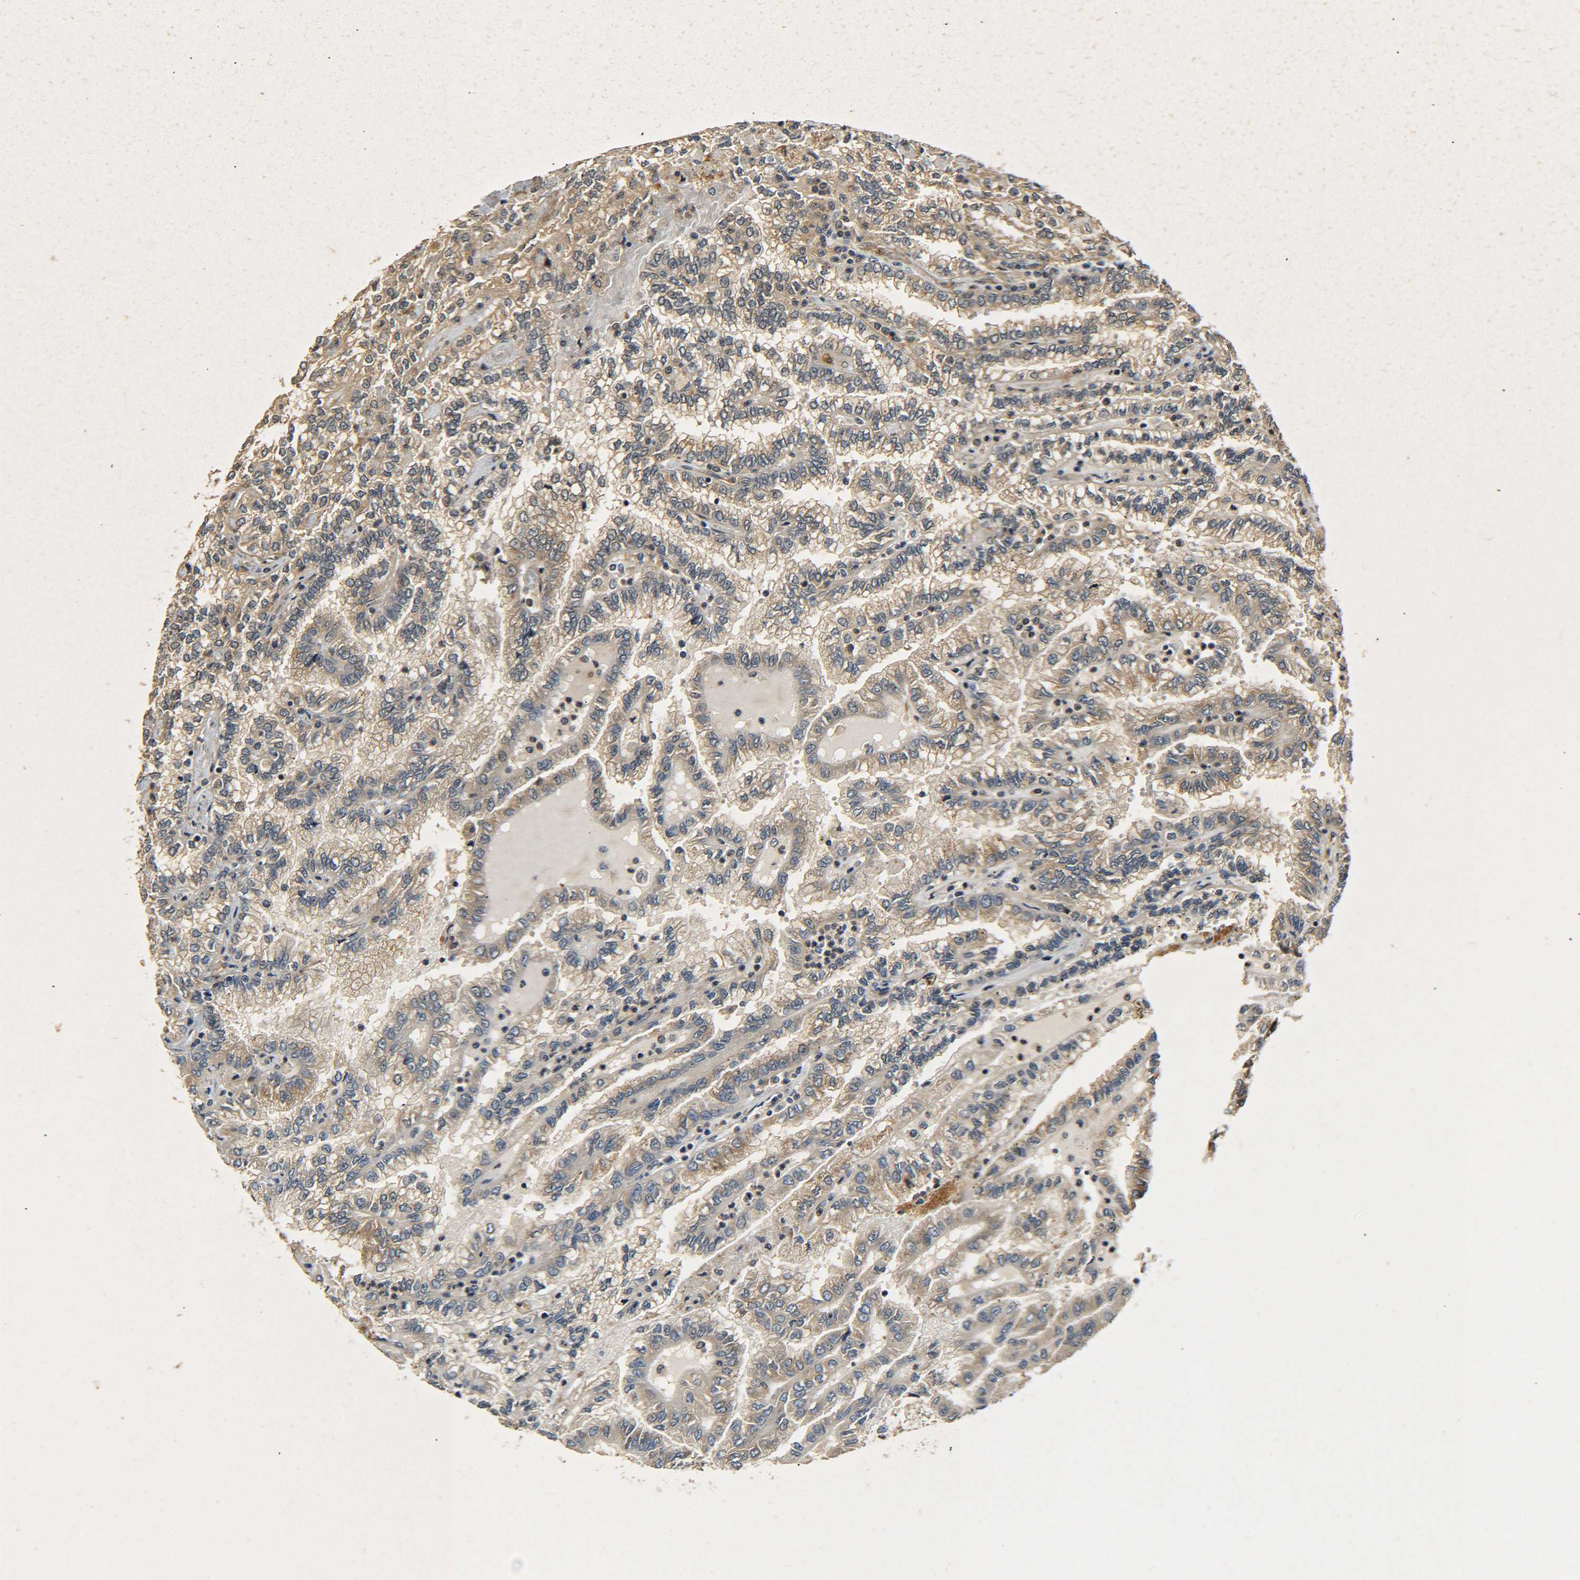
{"staining": {"intensity": "weak", "quantity": ">75%", "location": "cytoplasmic/membranous"}, "tissue": "renal cancer", "cell_type": "Tumor cells", "image_type": "cancer", "snomed": [{"axis": "morphology", "description": "Inflammation, NOS"}, {"axis": "morphology", "description": "Adenocarcinoma, NOS"}, {"axis": "topography", "description": "Kidney"}], "caption": "Approximately >75% of tumor cells in human adenocarcinoma (renal) show weak cytoplasmic/membranous protein expression as visualized by brown immunohistochemical staining.", "gene": "MEIS1", "patient": {"sex": "male", "age": 68}}